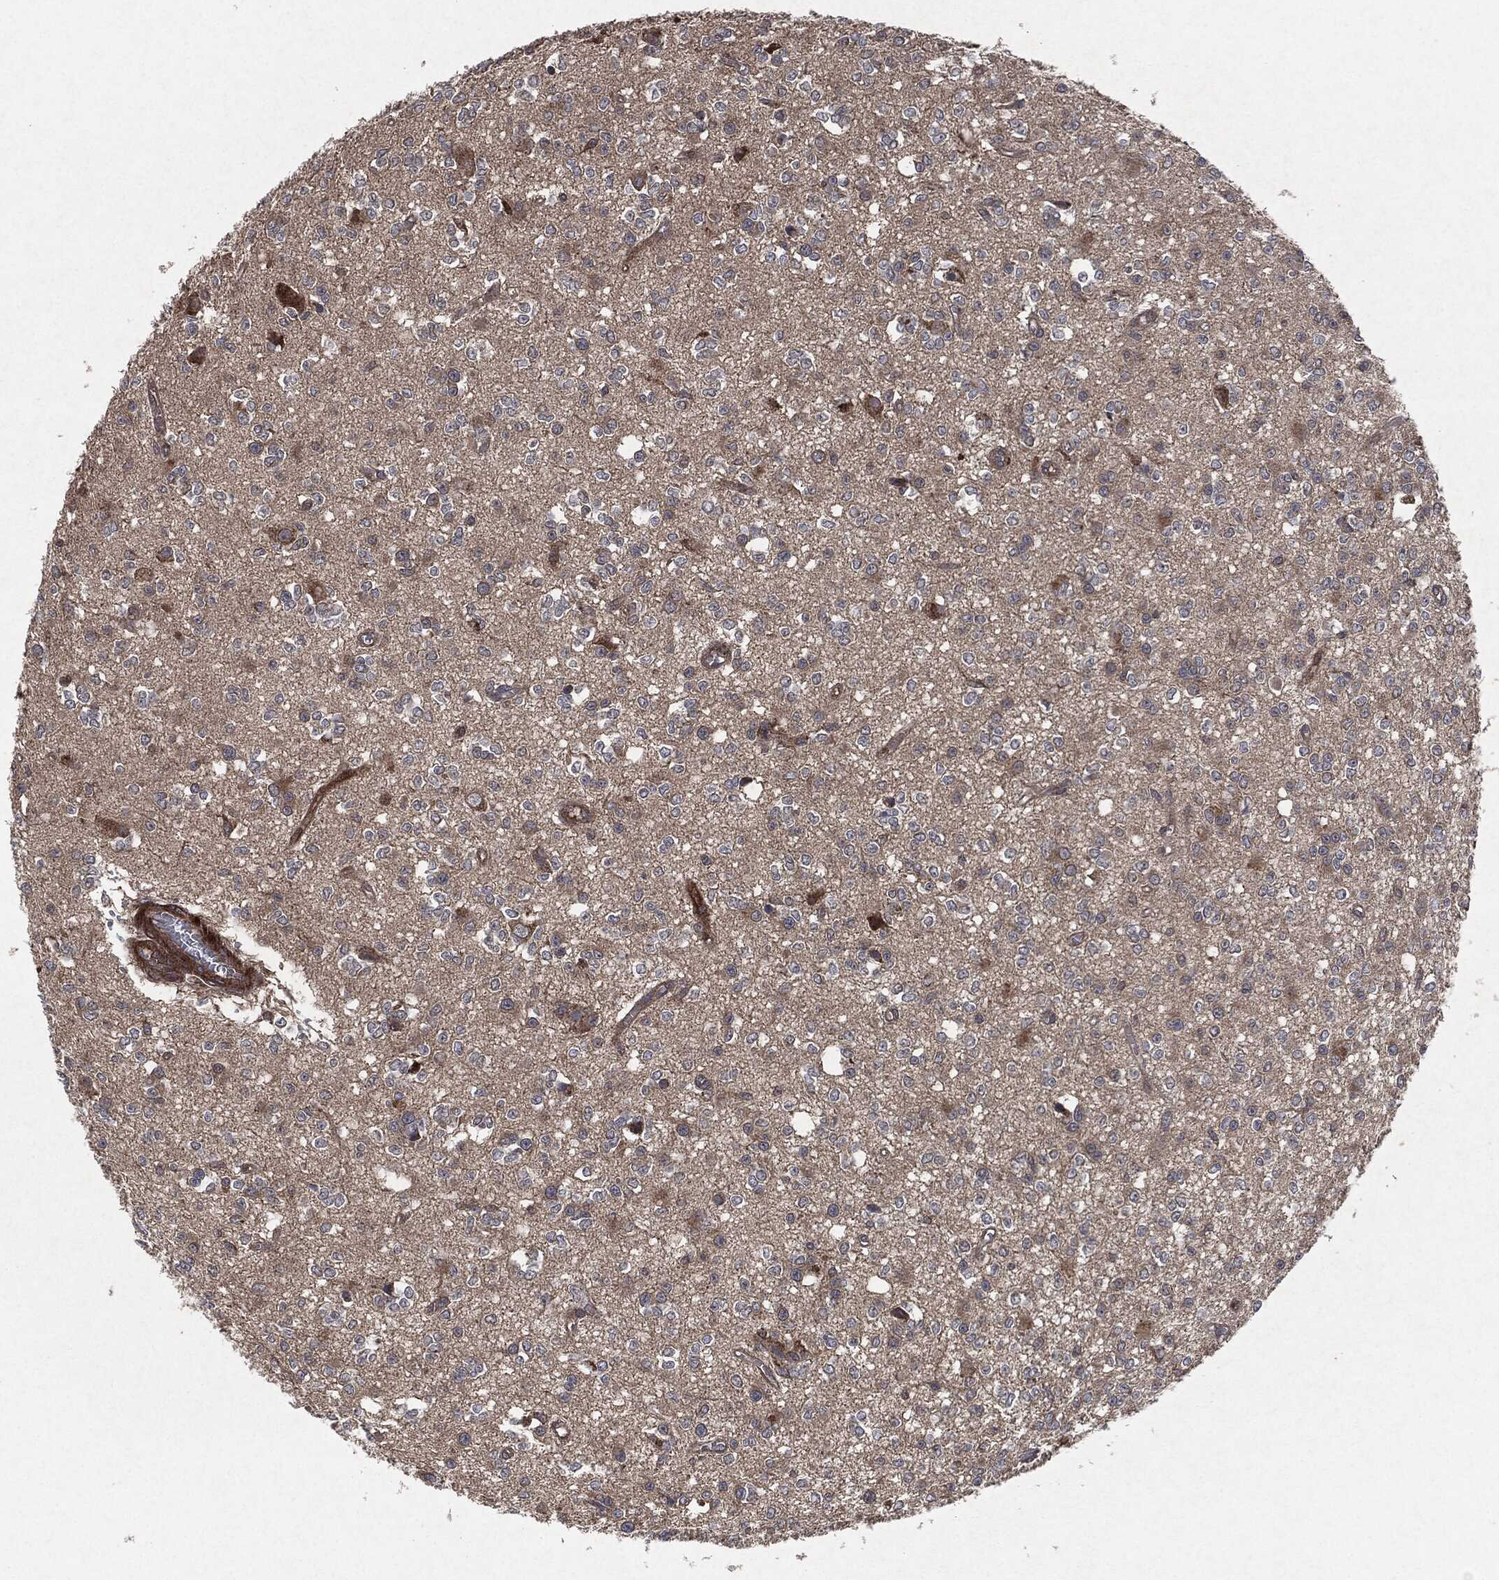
{"staining": {"intensity": "negative", "quantity": "none", "location": "none"}, "tissue": "glioma", "cell_type": "Tumor cells", "image_type": "cancer", "snomed": [{"axis": "morphology", "description": "Glioma, malignant, Low grade"}, {"axis": "topography", "description": "Brain"}], "caption": "Immunohistochemistry (IHC) image of neoplastic tissue: malignant glioma (low-grade) stained with DAB reveals no significant protein positivity in tumor cells.", "gene": "RAF1", "patient": {"sex": "female", "age": 45}}